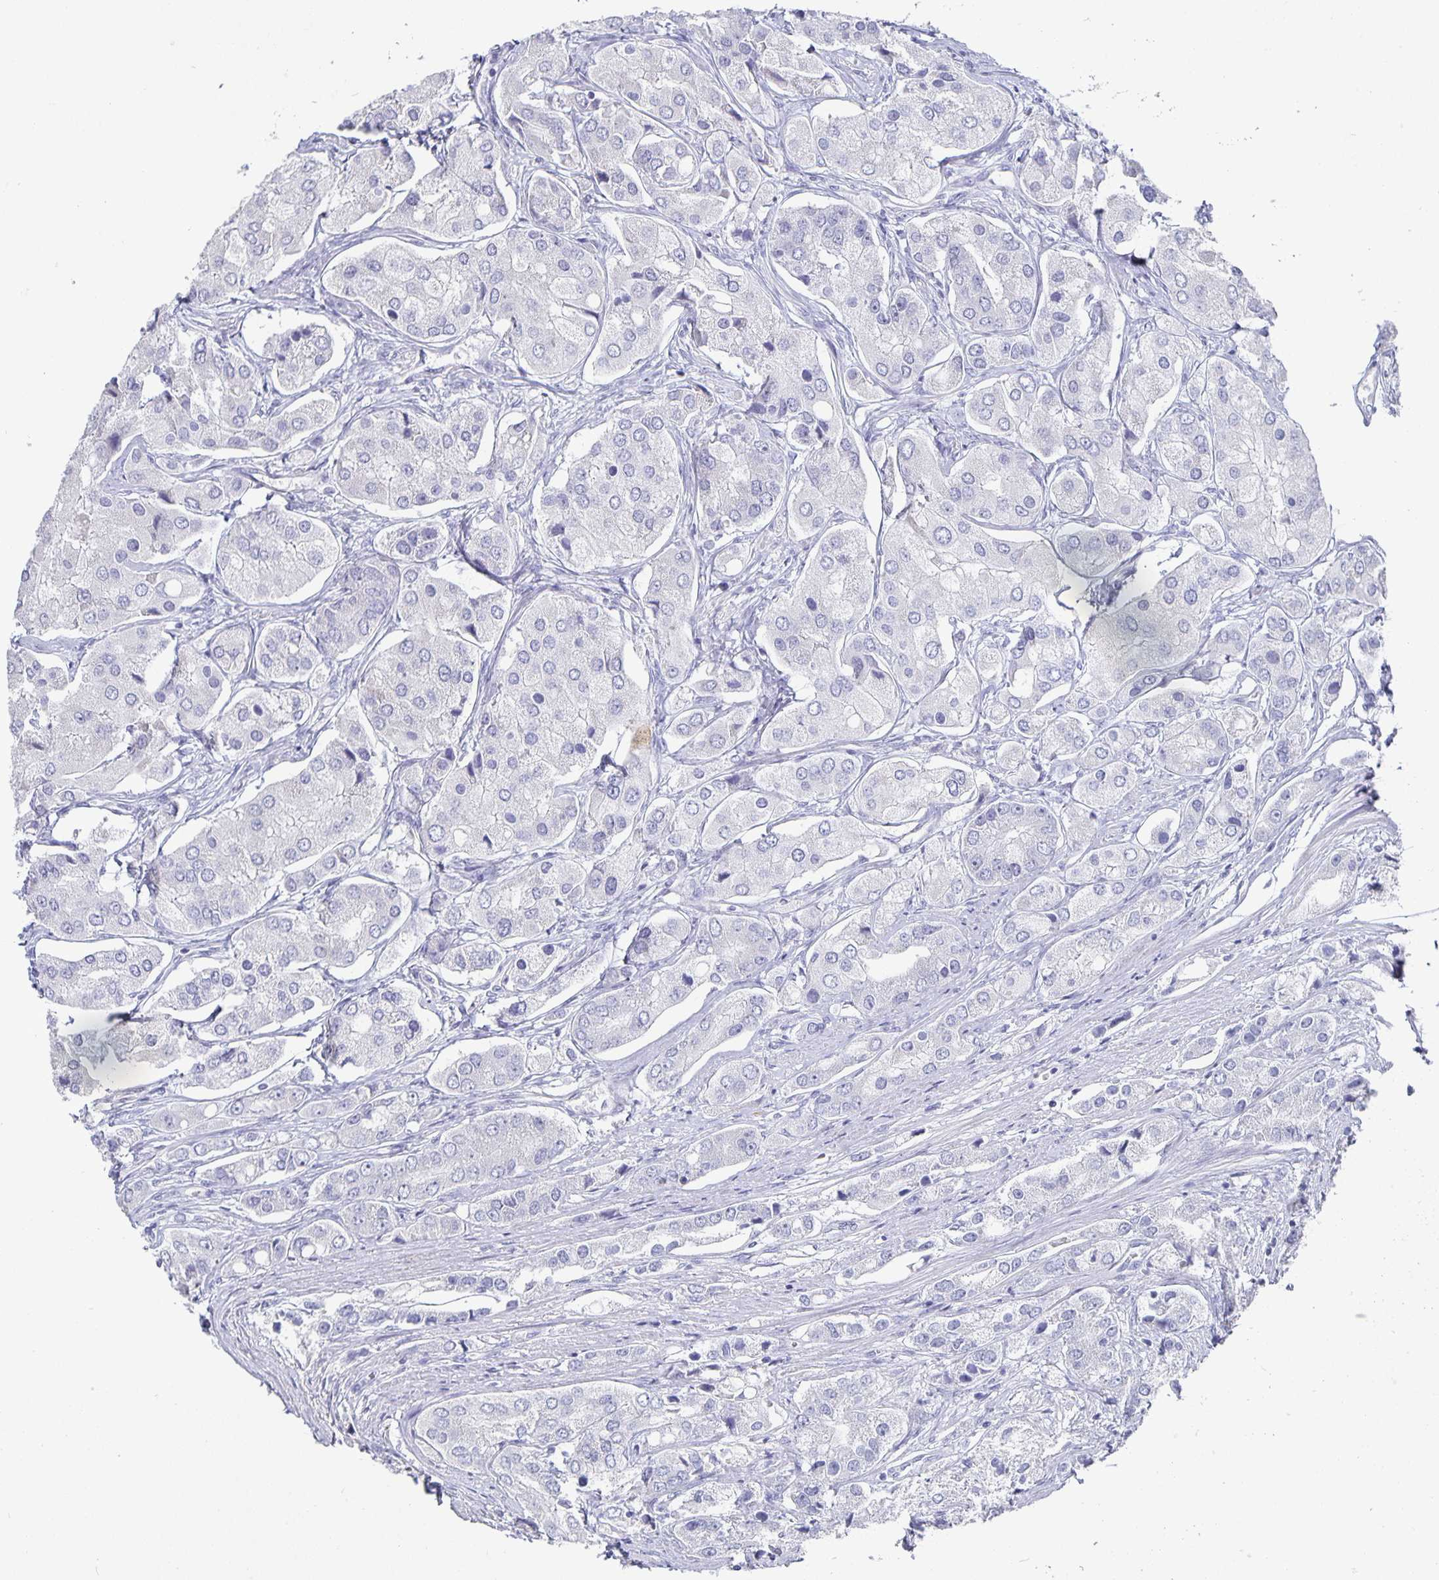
{"staining": {"intensity": "negative", "quantity": "none", "location": "none"}, "tissue": "prostate cancer", "cell_type": "Tumor cells", "image_type": "cancer", "snomed": [{"axis": "morphology", "description": "Adenocarcinoma, Low grade"}, {"axis": "topography", "description": "Prostate"}], "caption": "Immunohistochemistry (IHC) histopathology image of human prostate adenocarcinoma (low-grade) stained for a protein (brown), which exhibits no expression in tumor cells. Nuclei are stained in blue.", "gene": "CHGA", "patient": {"sex": "male", "age": 69}}